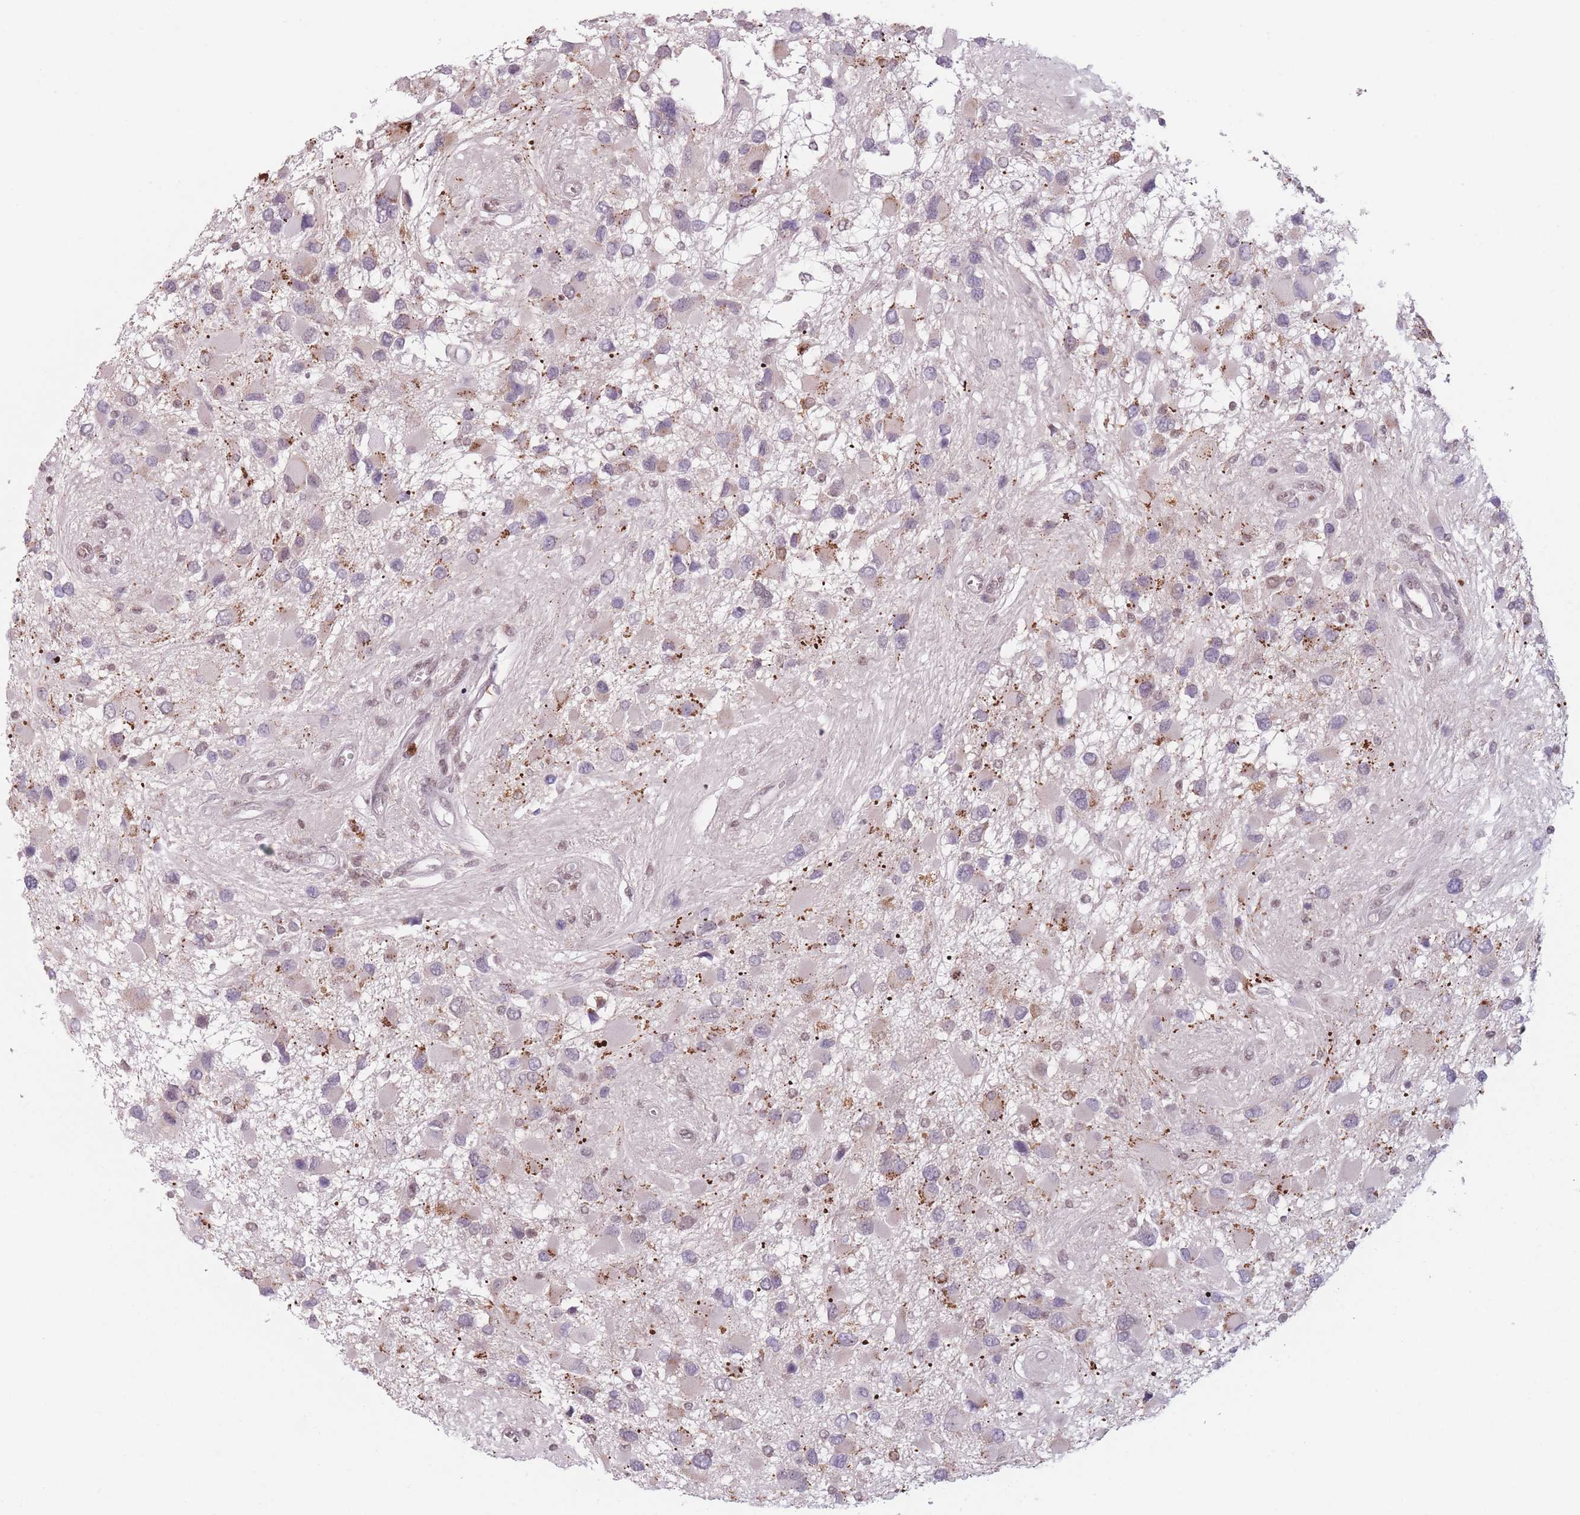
{"staining": {"intensity": "moderate", "quantity": "<25%", "location": "cytoplasmic/membranous"}, "tissue": "glioma", "cell_type": "Tumor cells", "image_type": "cancer", "snomed": [{"axis": "morphology", "description": "Glioma, malignant, High grade"}, {"axis": "topography", "description": "Brain"}], "caption": "Brown immunohistochemical staining in human glioma exhibits moderate cytoplasmic/membranous expression in approximately <25% of tumor cells. The staining was performed using DAB (3,3'-diaminobenzidine), with brown indicating positive protein expression. Nuclei are stained blue with hematoxylin.", "gene": "OR10C1", "patient": {"sex": "male", "age": 53}}